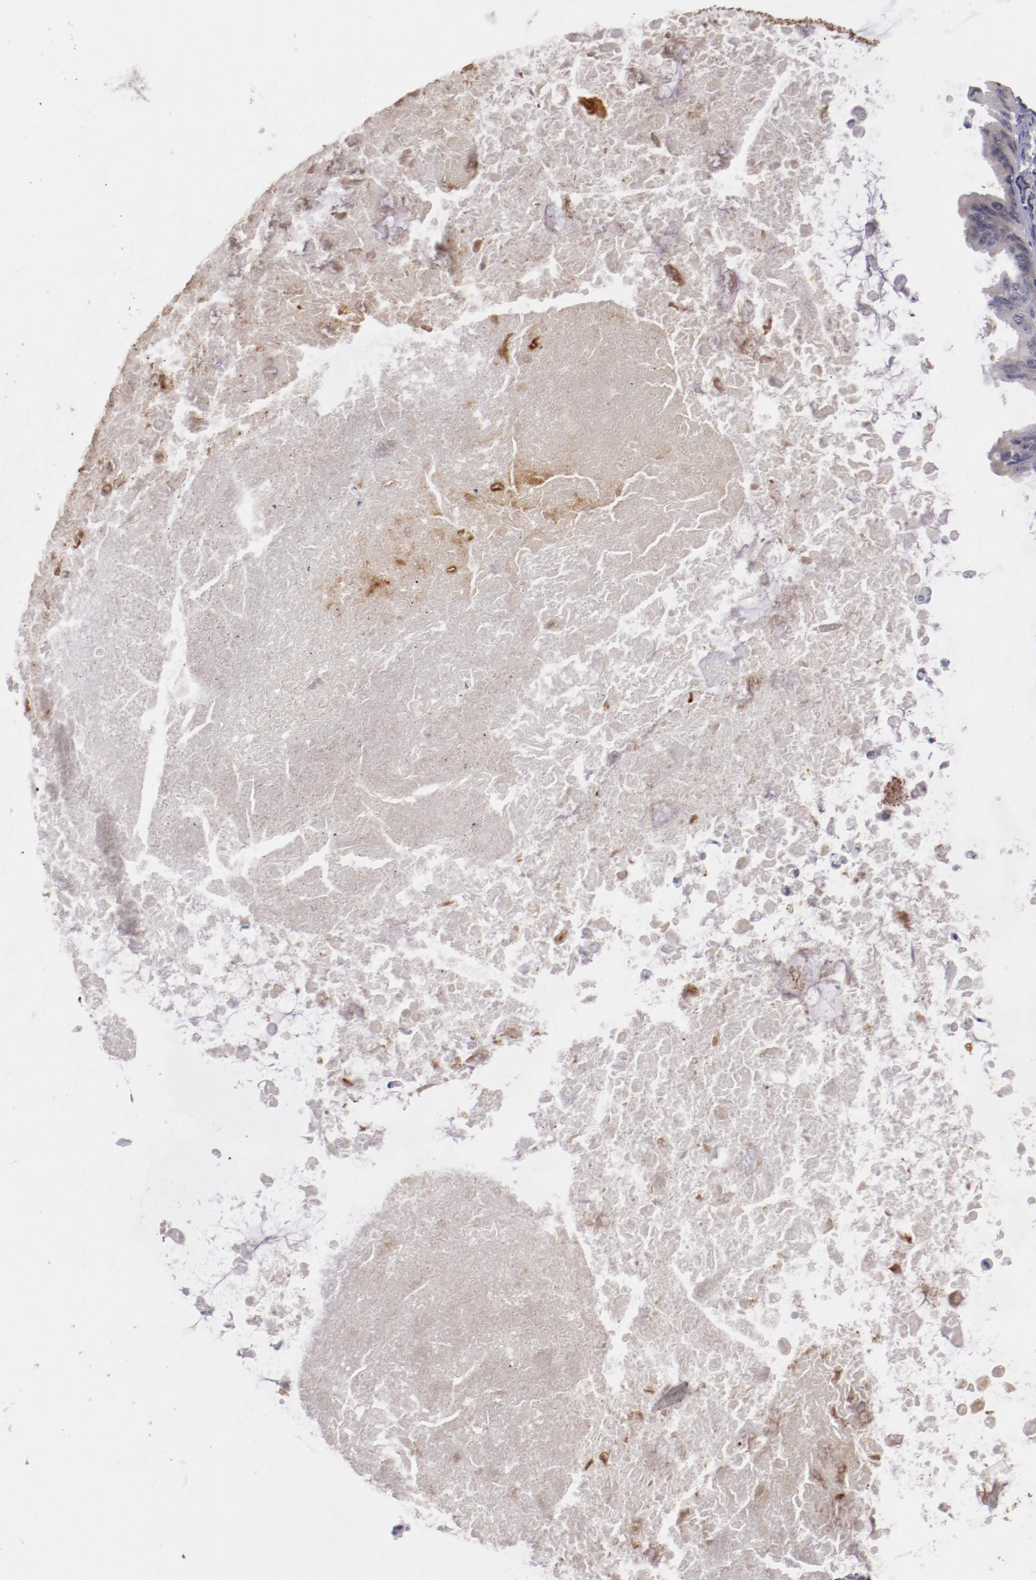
{"staining": {"intensity": "negative", "quantity": "none", "location": "none"}, "tissue": "ovarian cancer", "cell_type": "Tumor cells", "image_type": "cancer", "snomed": [{"axis": "morphology", "description": "Cystadenocarcinoma, mucinous, NOS"}, {"axis": "topography", "description": "Ovary"}], "caption": "An immunohistochemistry photomicrograph of mucinous cystadenocarcinoma (ovarian) is shown. There is no staining in tumor cells of mucinous cystadenocarcinoma (ovarian).", "gene": "MBL2", "patient": {"sex": "female", "age": 37}}